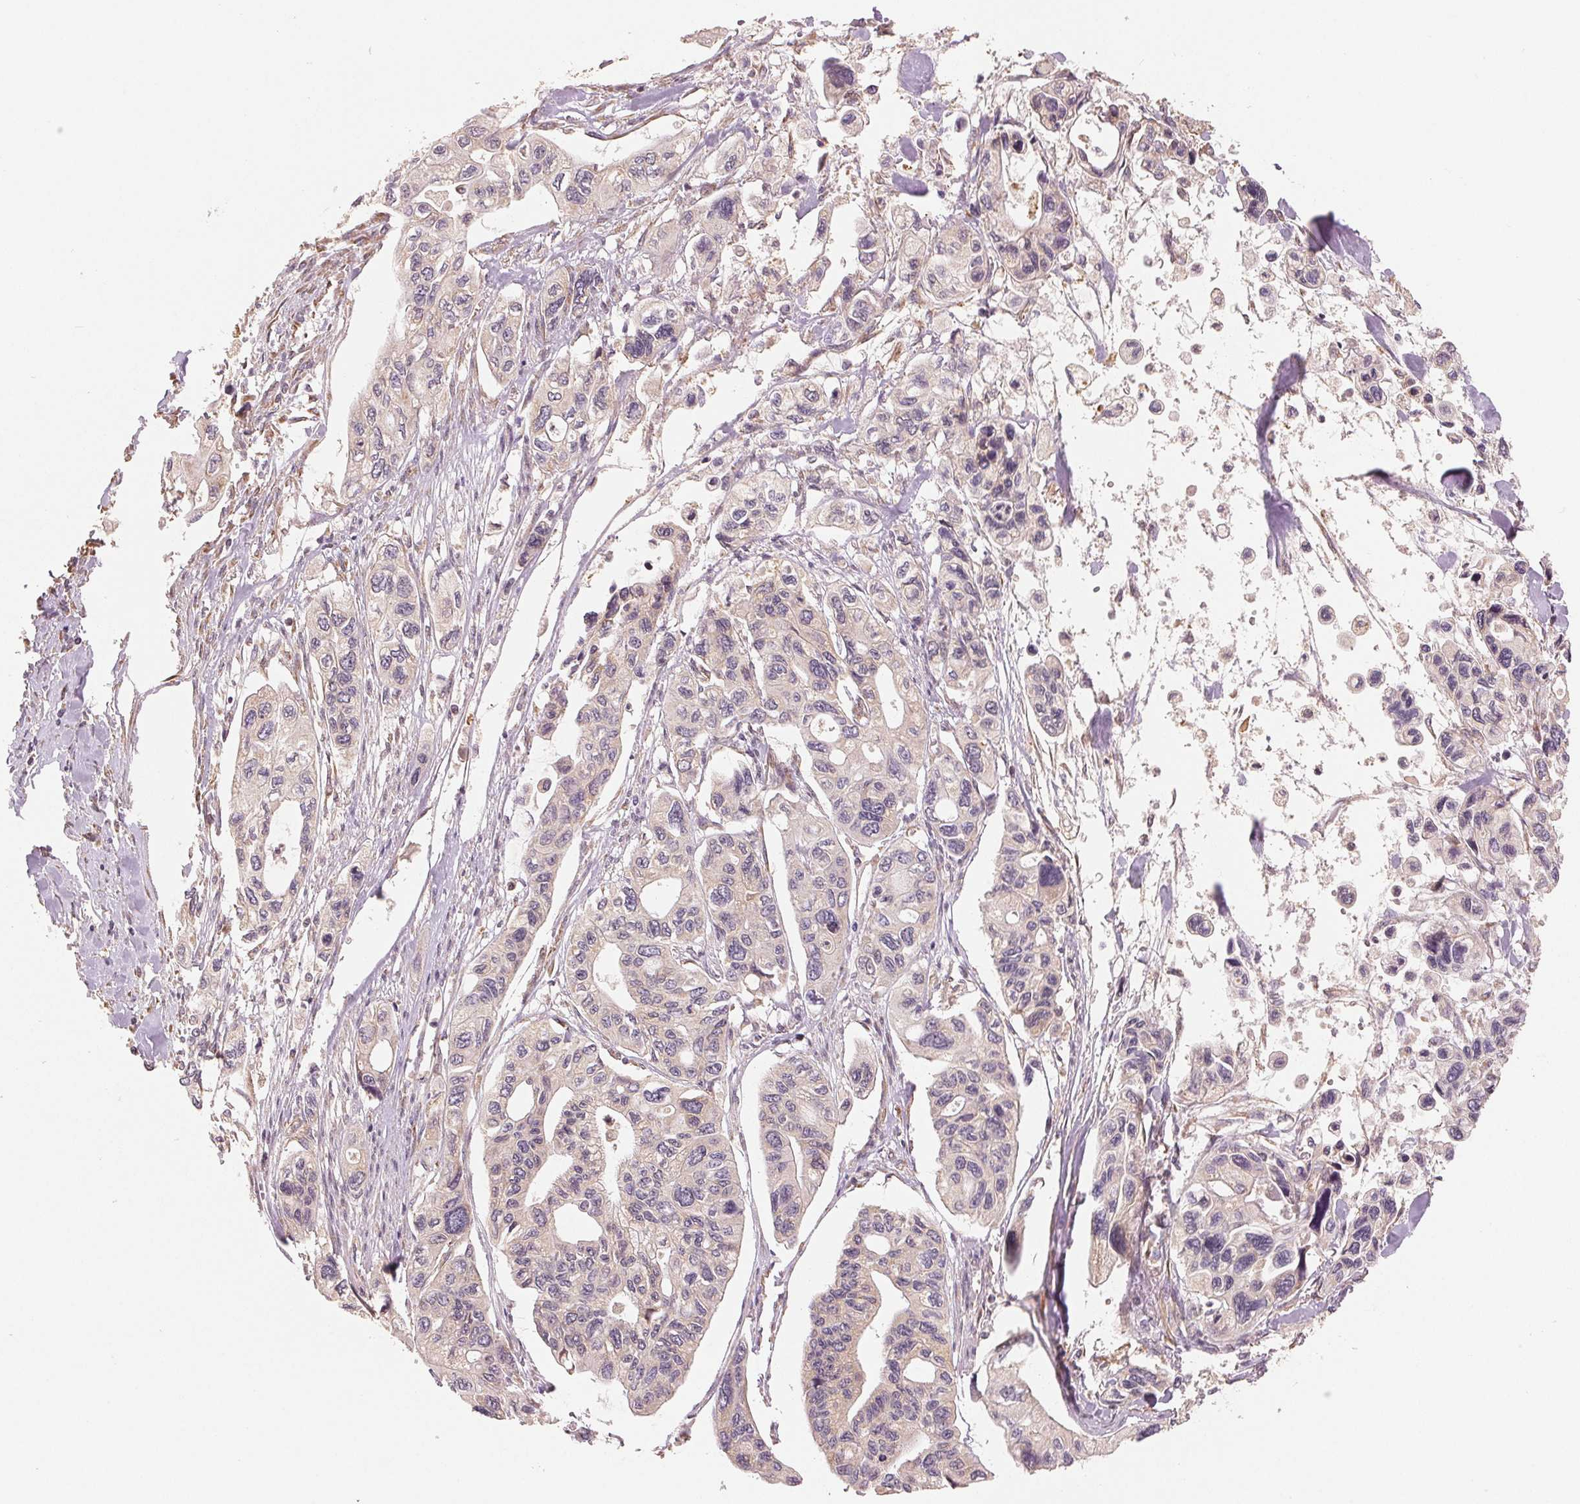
{"staining": {"intensity": "negative", "quantity": "none", "location": "none"}, "tissue": "pancreatic cancer", "cell_type": "Tumor cells", "image_type": "cancer", "snomed": [{"axis": "morphology", "description": "Adenocarcinoma, NOS"}, {"axis": "topography", "description": "Pancreas"}], "caption": "Immunohistochemistry of human adenocarcinoma (pancreatic) demonstrates no positivity in tumor cells.", "gene": "SLC20A1", "patient": {"sex": "female", "age": 76}}